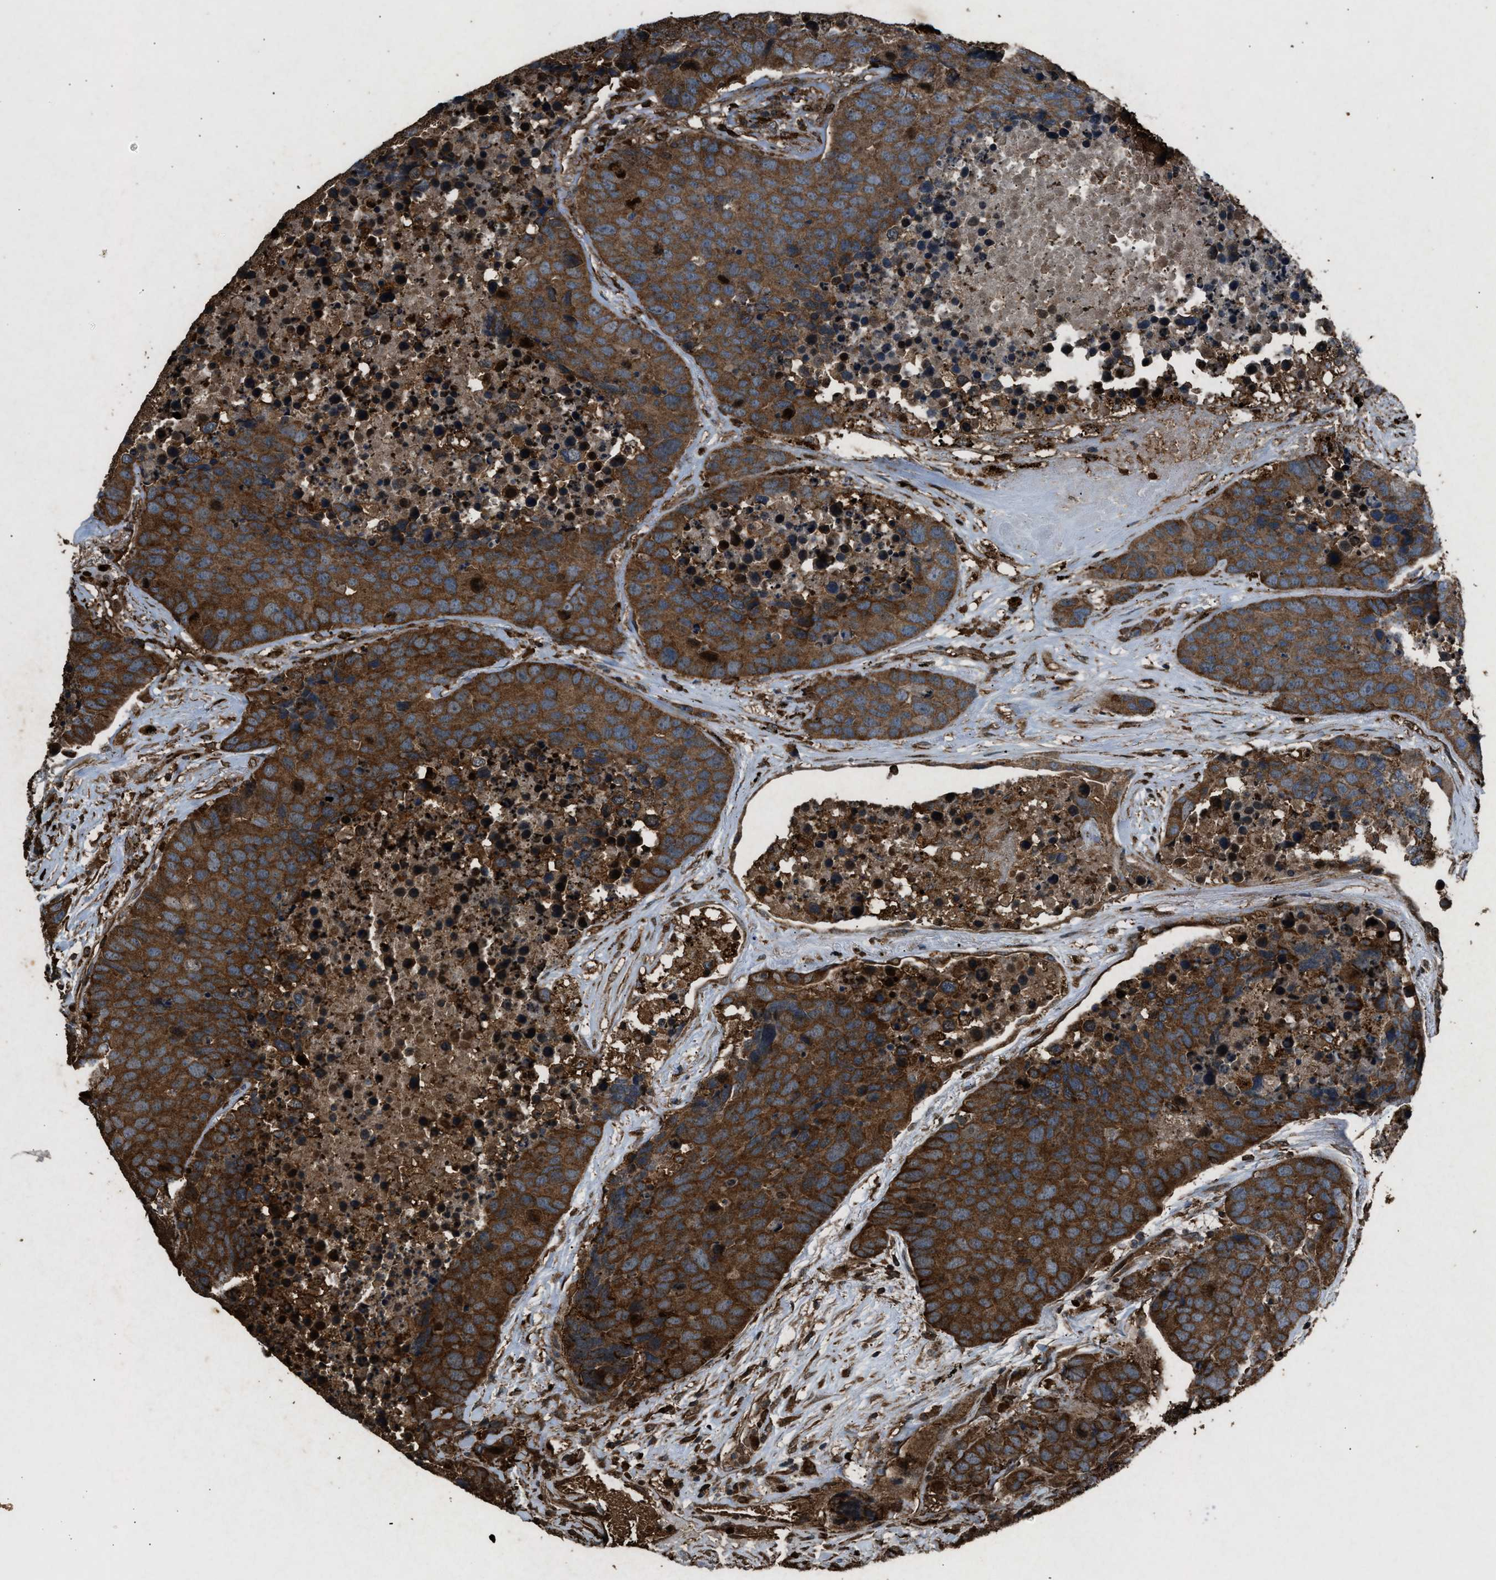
{"staining": {"intensity": "strong", "quantity": ">75%", "location": "cytoplasmic/membranous"}, "tissue": "carcinoid", "cell_type": "Tumor cells", "image_type": "cancer", "snomed": [{"axis": "morphology", "description": "Carcinoid, malignant, NOS"}, {"axis": "topography", "description": "Lung"}], "caption": "IHC image of neoplastic tissue: human carcinoid stained using immunohistochemistry exhibits high levels of strong protein expression localized specifically in the cytoplasmic/membranous of tumor cells, appearing as a cytoplasmic/membranous brown color.", "gene": "PSMD1", "patient": {"sex": "male", "age": 60}}